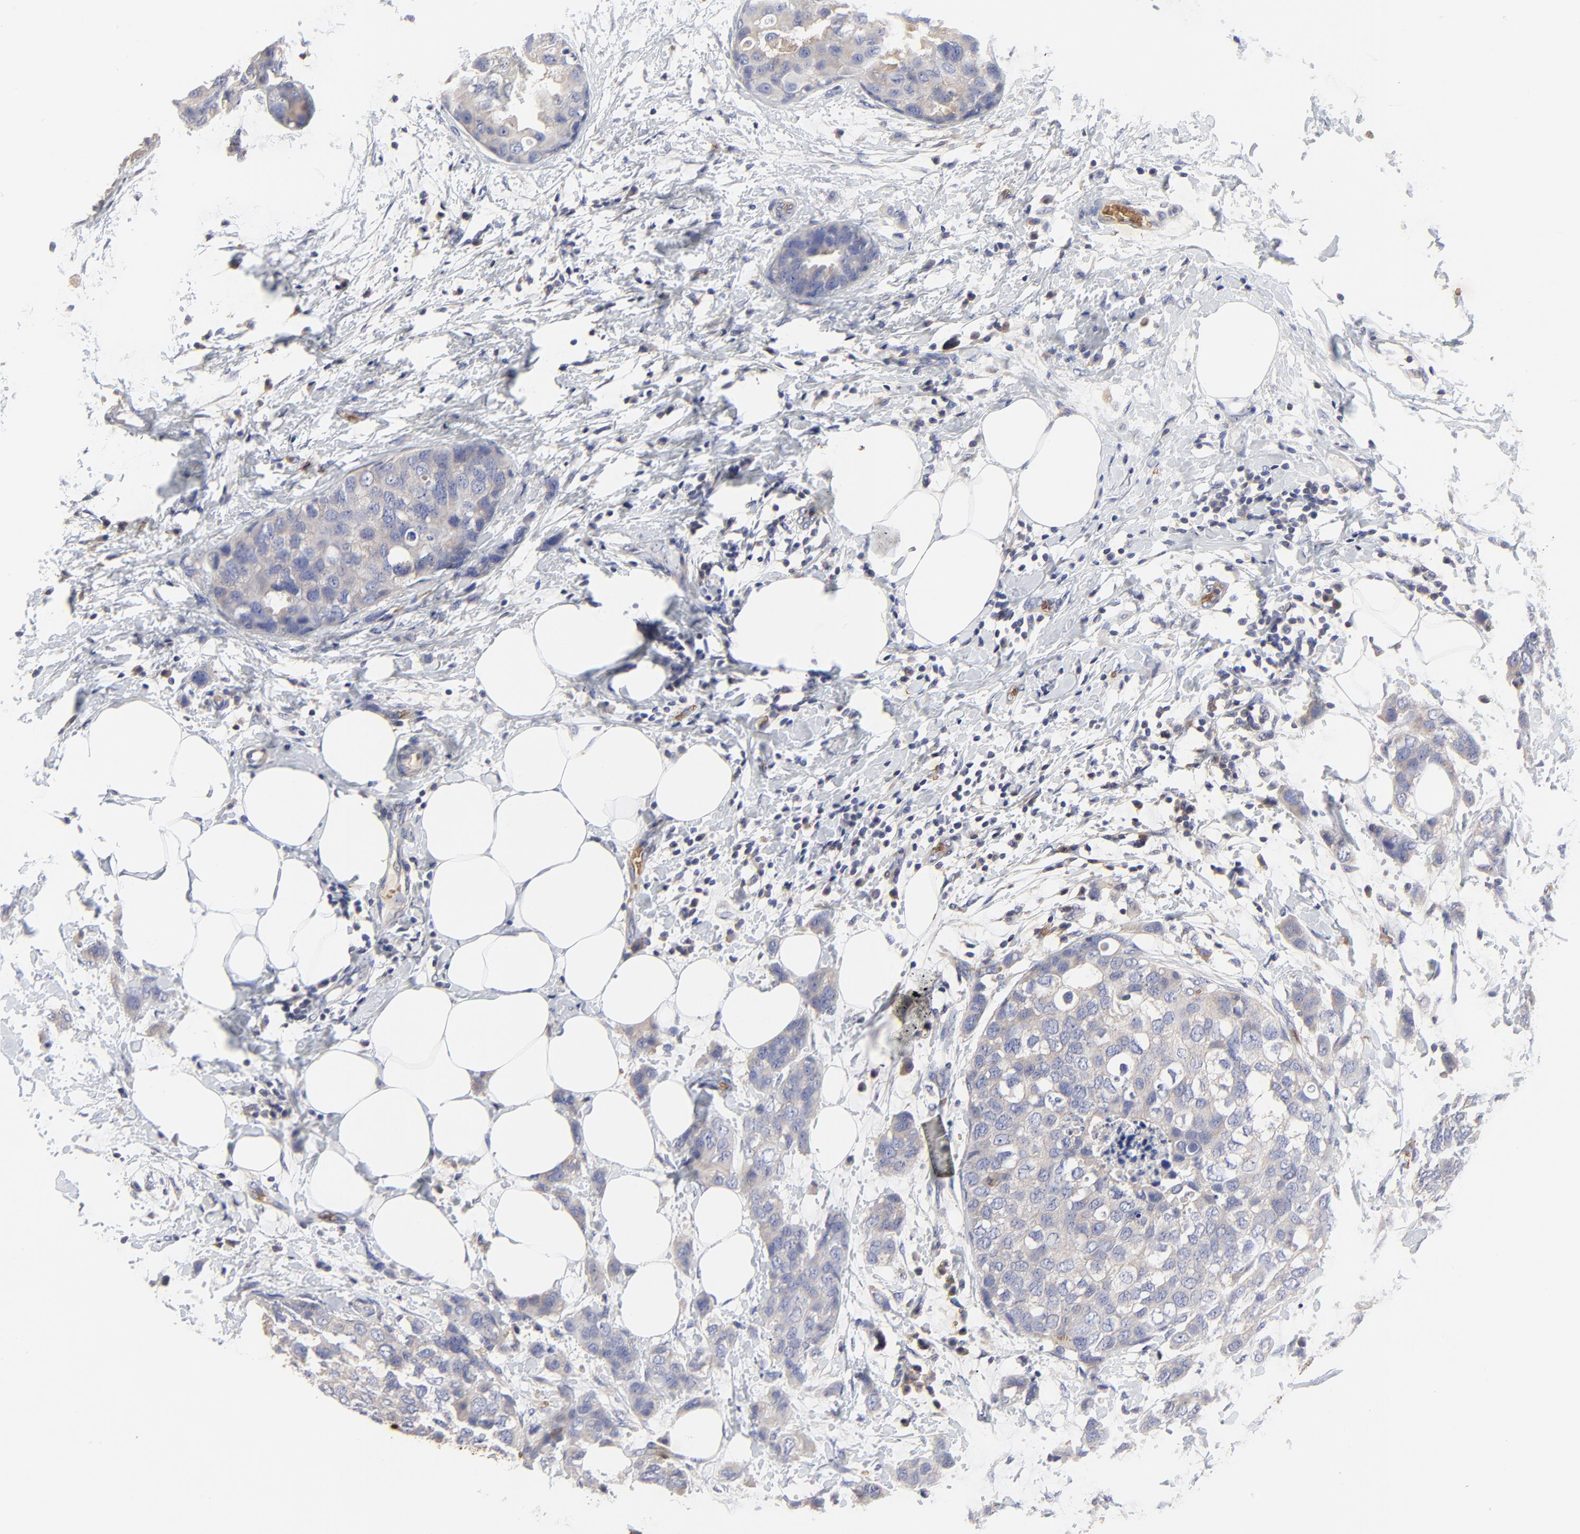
{"staining": {"intensity": "weak", "quantity": ">75%", "location": "cytoplasmic/membranous"}, "tissue": "breast cancer", "cell_type": "Tumor cells", "image_type": "cancer", "snomed": [{"axis": "morphology", "description": "Normal tissue, NOS"}, {"axis": "morphology", "description": "Duct carcinoma"}, {"axis": "topography", "description": "Breast"}], "caption": "IHC micrograph of neoplastic tissue: human breast infiltrating ductal carcinoma stained using immunohistochemistry reveals low levels of weak protein expression localized specifically in the cytoplasmic/membranous of tumor cells, appearing as a cytoplasmic/membranous brown color.", "gene": "PAG1", "patient": {"sex": "female", "age": 50}}